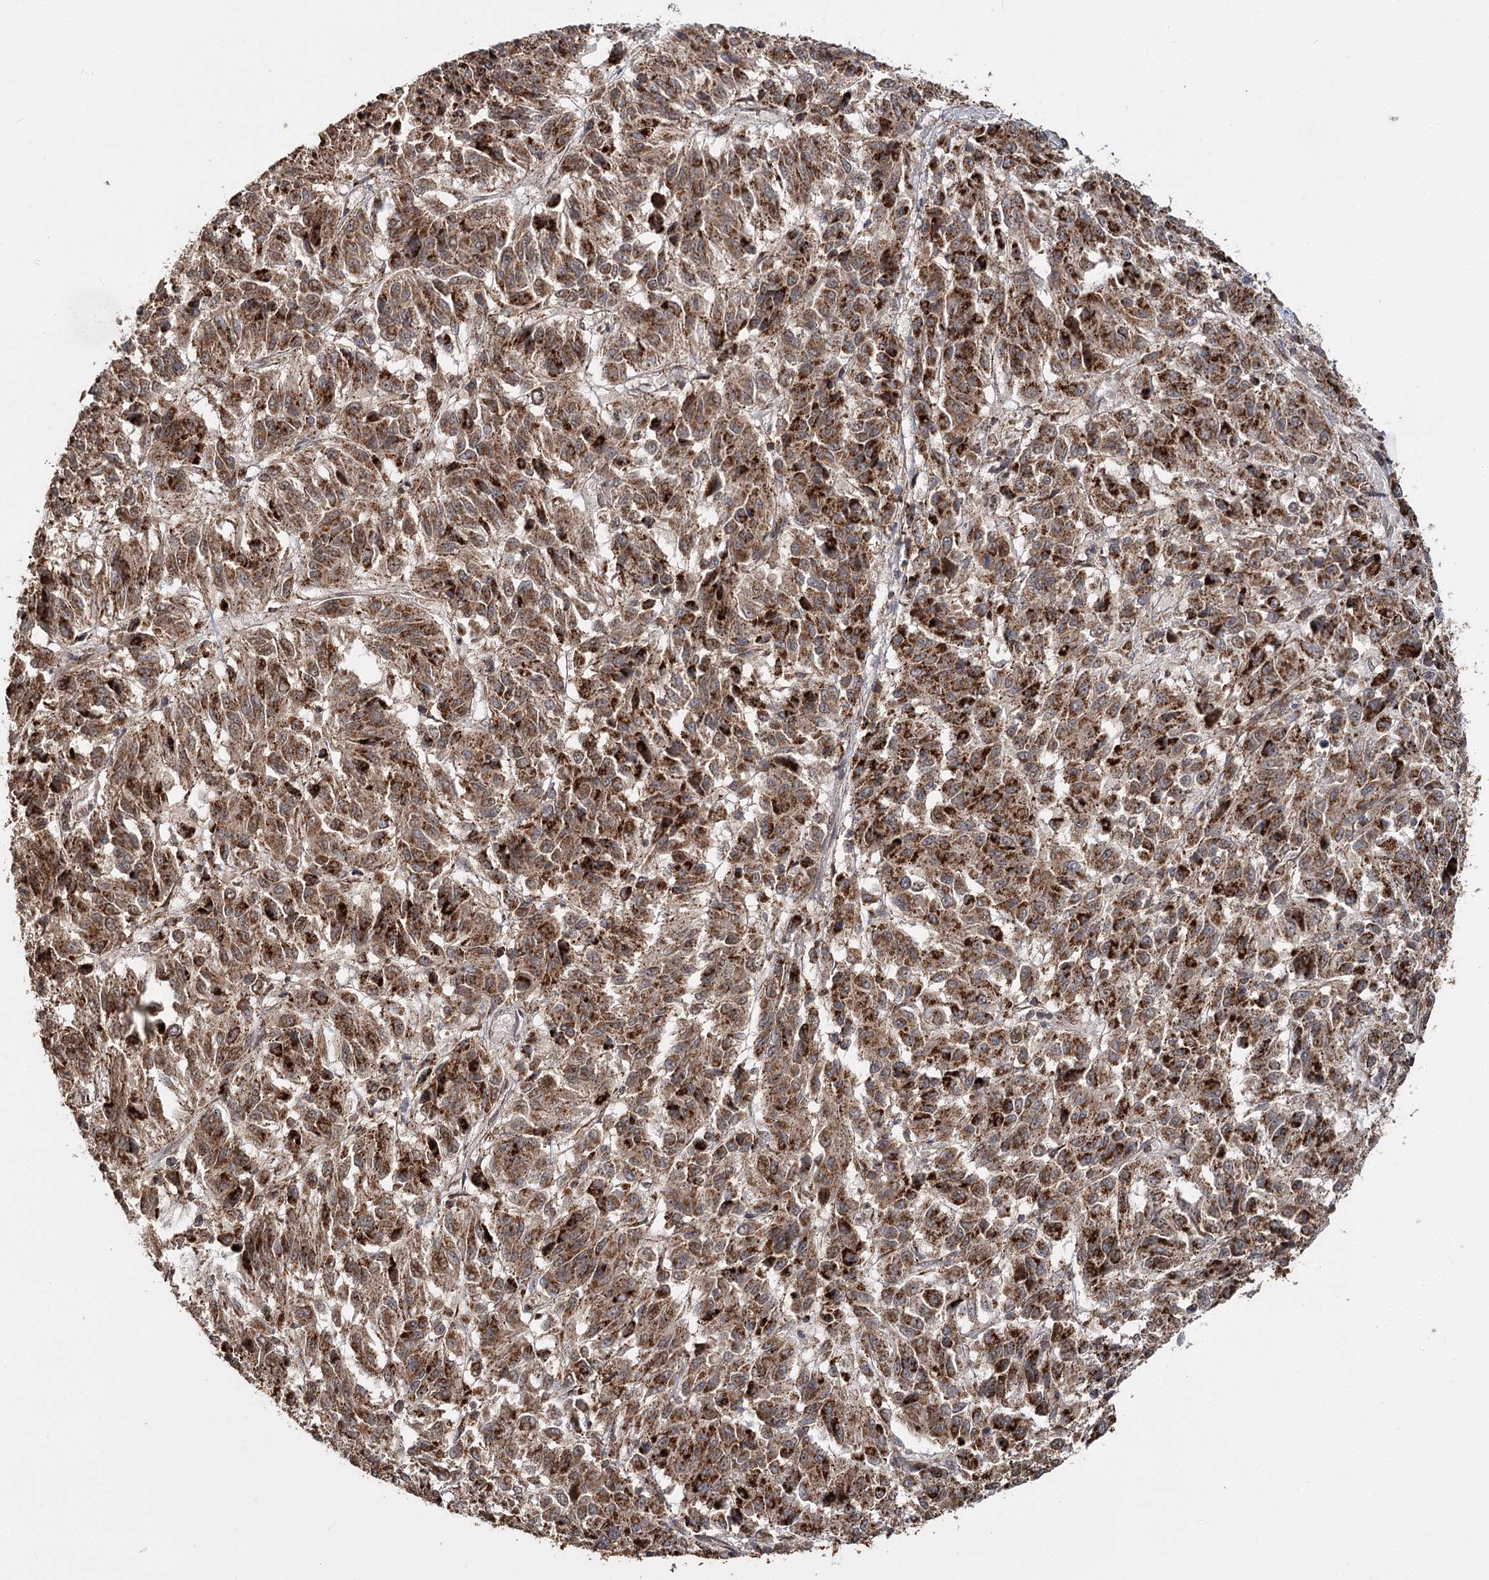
{"staining": {"intensity": "moderate", "quantity": ">75%", "location": "cytoplasmic/membranous"}, "tissue": "melanoma", "cell_type": "Tumor cells", "image_type": "cancer", "snomed": [{"axis": "morphology", "description": "Malignant melanoma, Metastatic site"}, {"axis": "topography", "description": "Lung"}], "caption": "The image displays immunohistochemical staining of melanoma. There is moderate cytoplasmic/membranous positivity is identified in about >75% of tumor cells. The staining was performed using DAB (3,3'-diaminobenzidine) to visualize the protein expression in brown, while the nuclei were stained in blue with hematoxylin (Magnification: 20x).", "gene": "ZNRF3", "patient": {"sex": "male", "age": 64}}